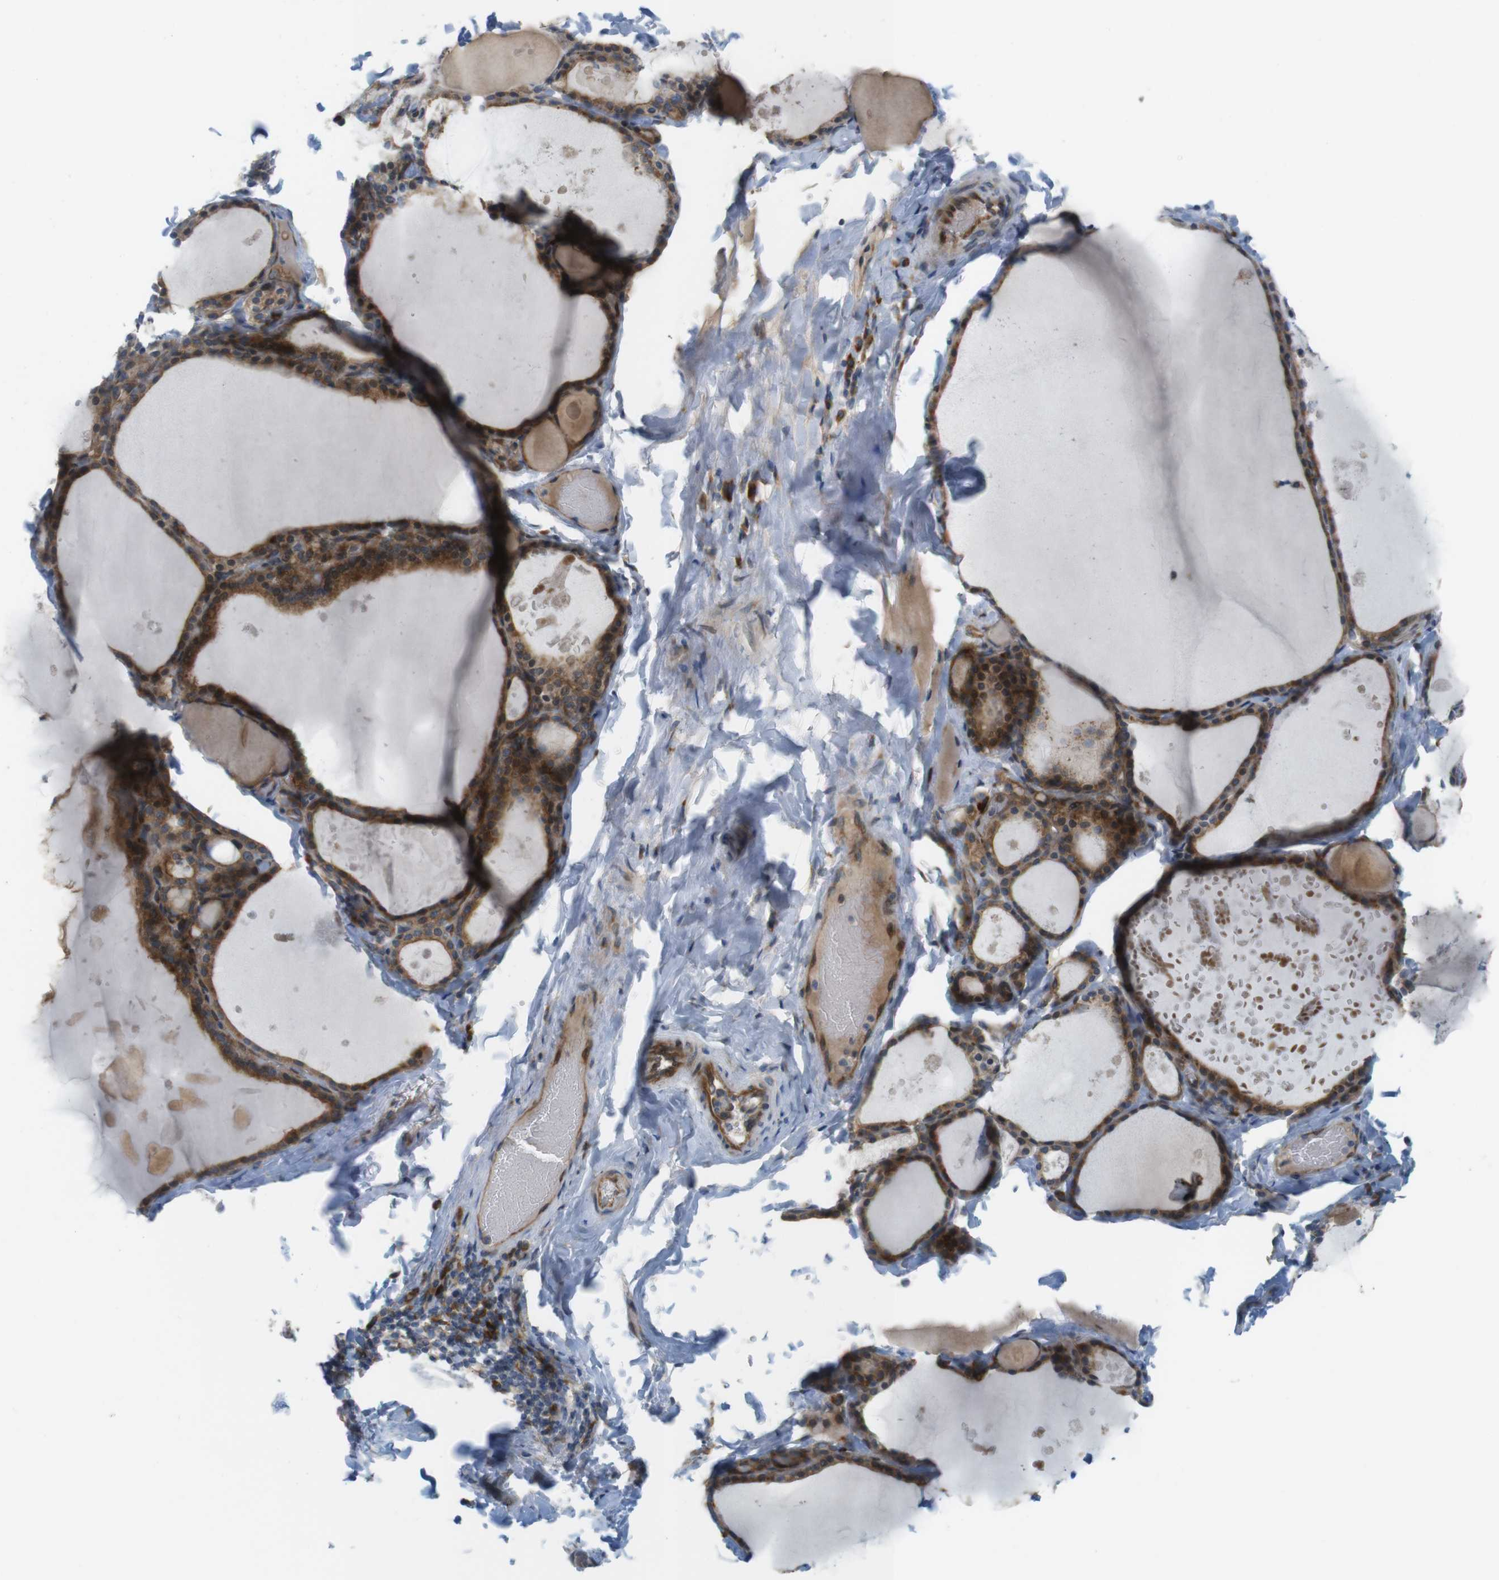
{"staining": {"intensity": "strong", "quantity": ">75%", "location": "cytoplasmic/membranous"}, "tissue": "thyroid gland", "cell_type": "Glandular cells", "image_type": "normal", "snomed": [{"axis": "morphology", "description": "Normal tissue, NOS"}, {"axis": "topography", "description": "Thyroid gland"}], "caption": "Immunohistochemistry (IHC) image of benign human thyroid gland stained for a protein (brown), which displays high levels of strong cytoplasmic/membranous expression in approximately >75% of glandular cells.", "gene": "GJC3", "patient": {"sex": "male", "age": 56}}